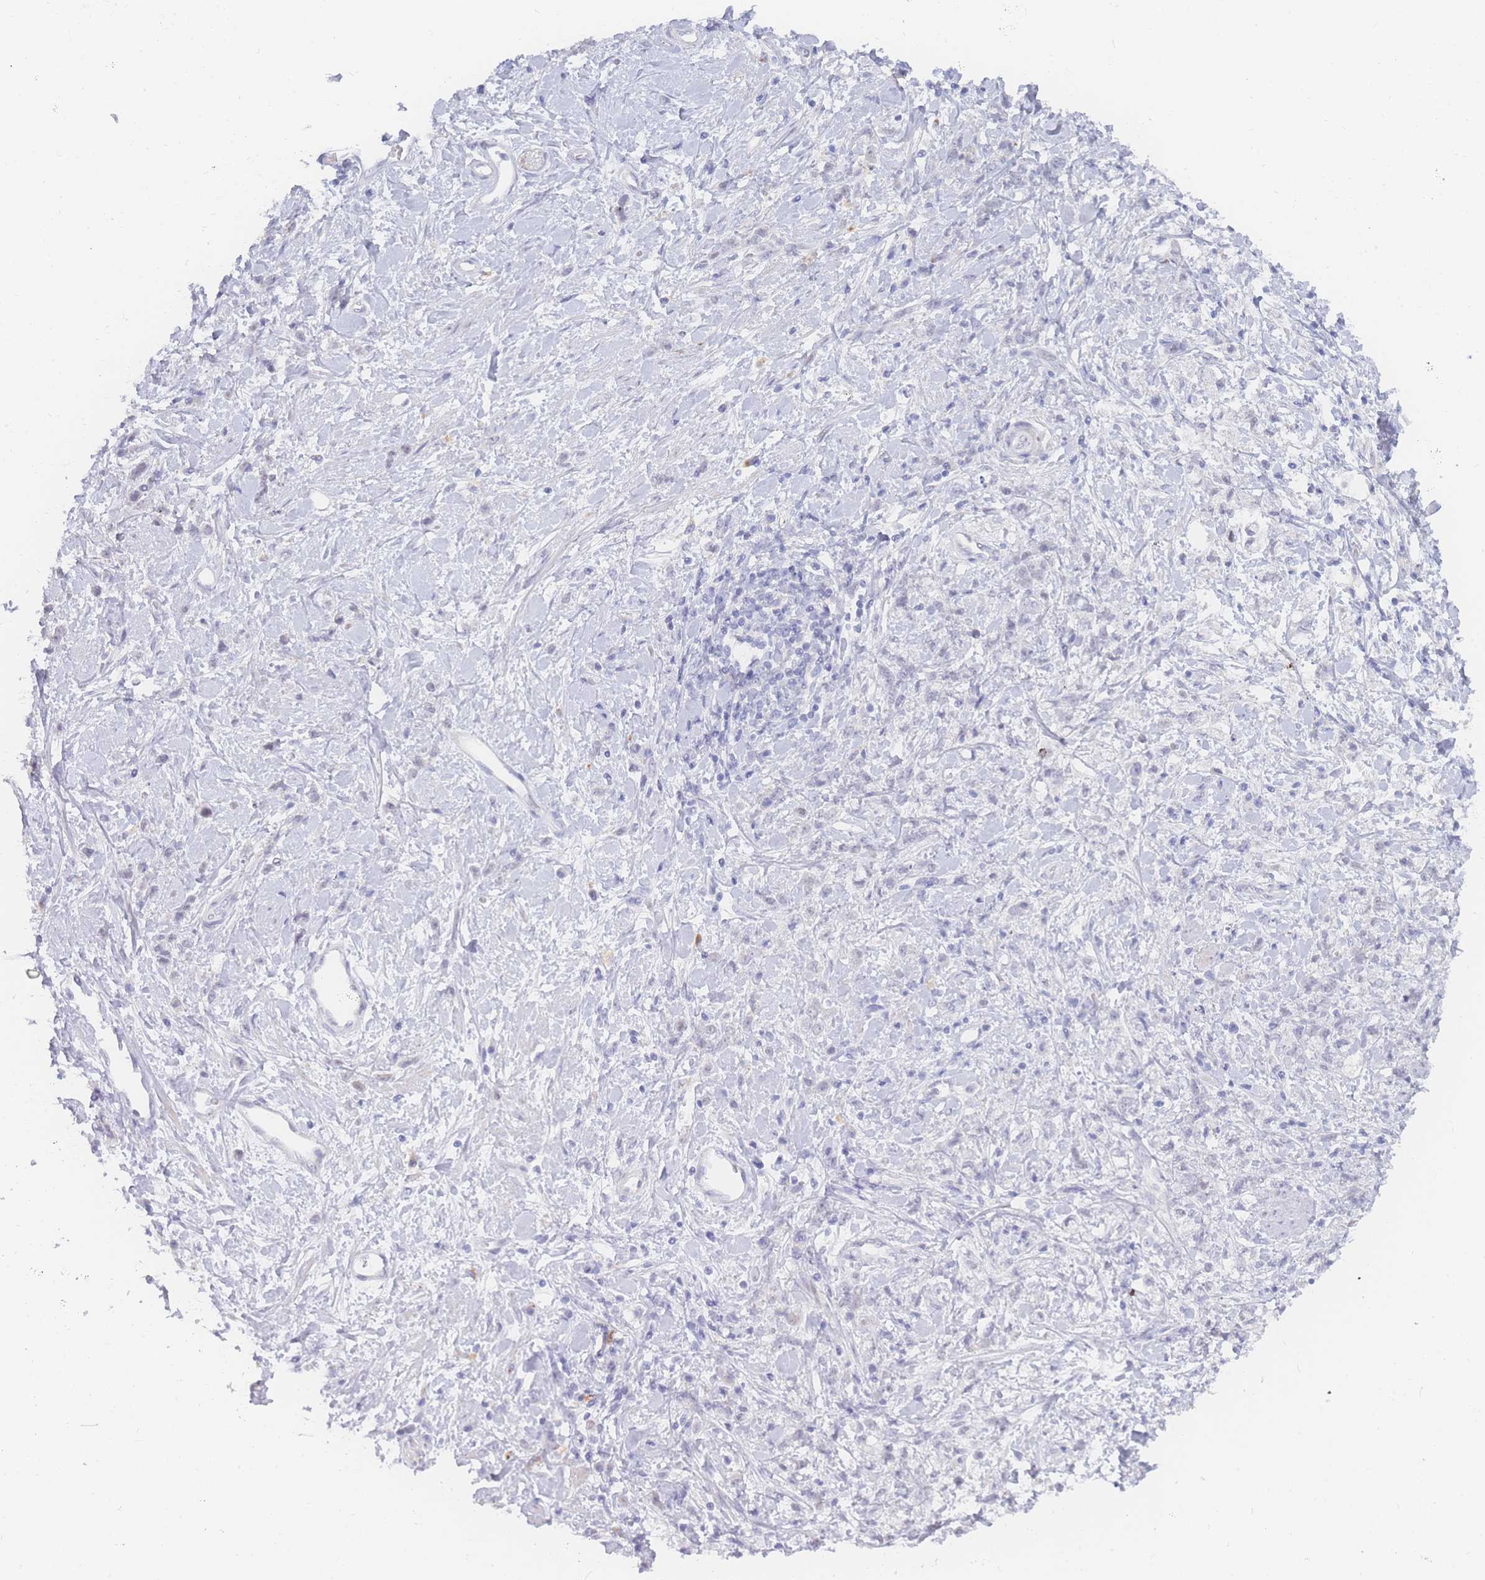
{"staining": {"intensity": "negative", "quantity": "none", "location": "none"}, "tissue": "stomach cancer", "cell_type": "Tumor cells", "image_type": "cancer", "snomed": [{"axis": "morphology", "description": "Adenocarcinoma, NOS"}, {"axis": "topography", "description": "Stomach"}], "caption": "Tumor cells show no significant staining in stomach cancer (adenocarcinoma).", "gene": "PRSS22", "patient": {"sex": "female", "age": 60}}